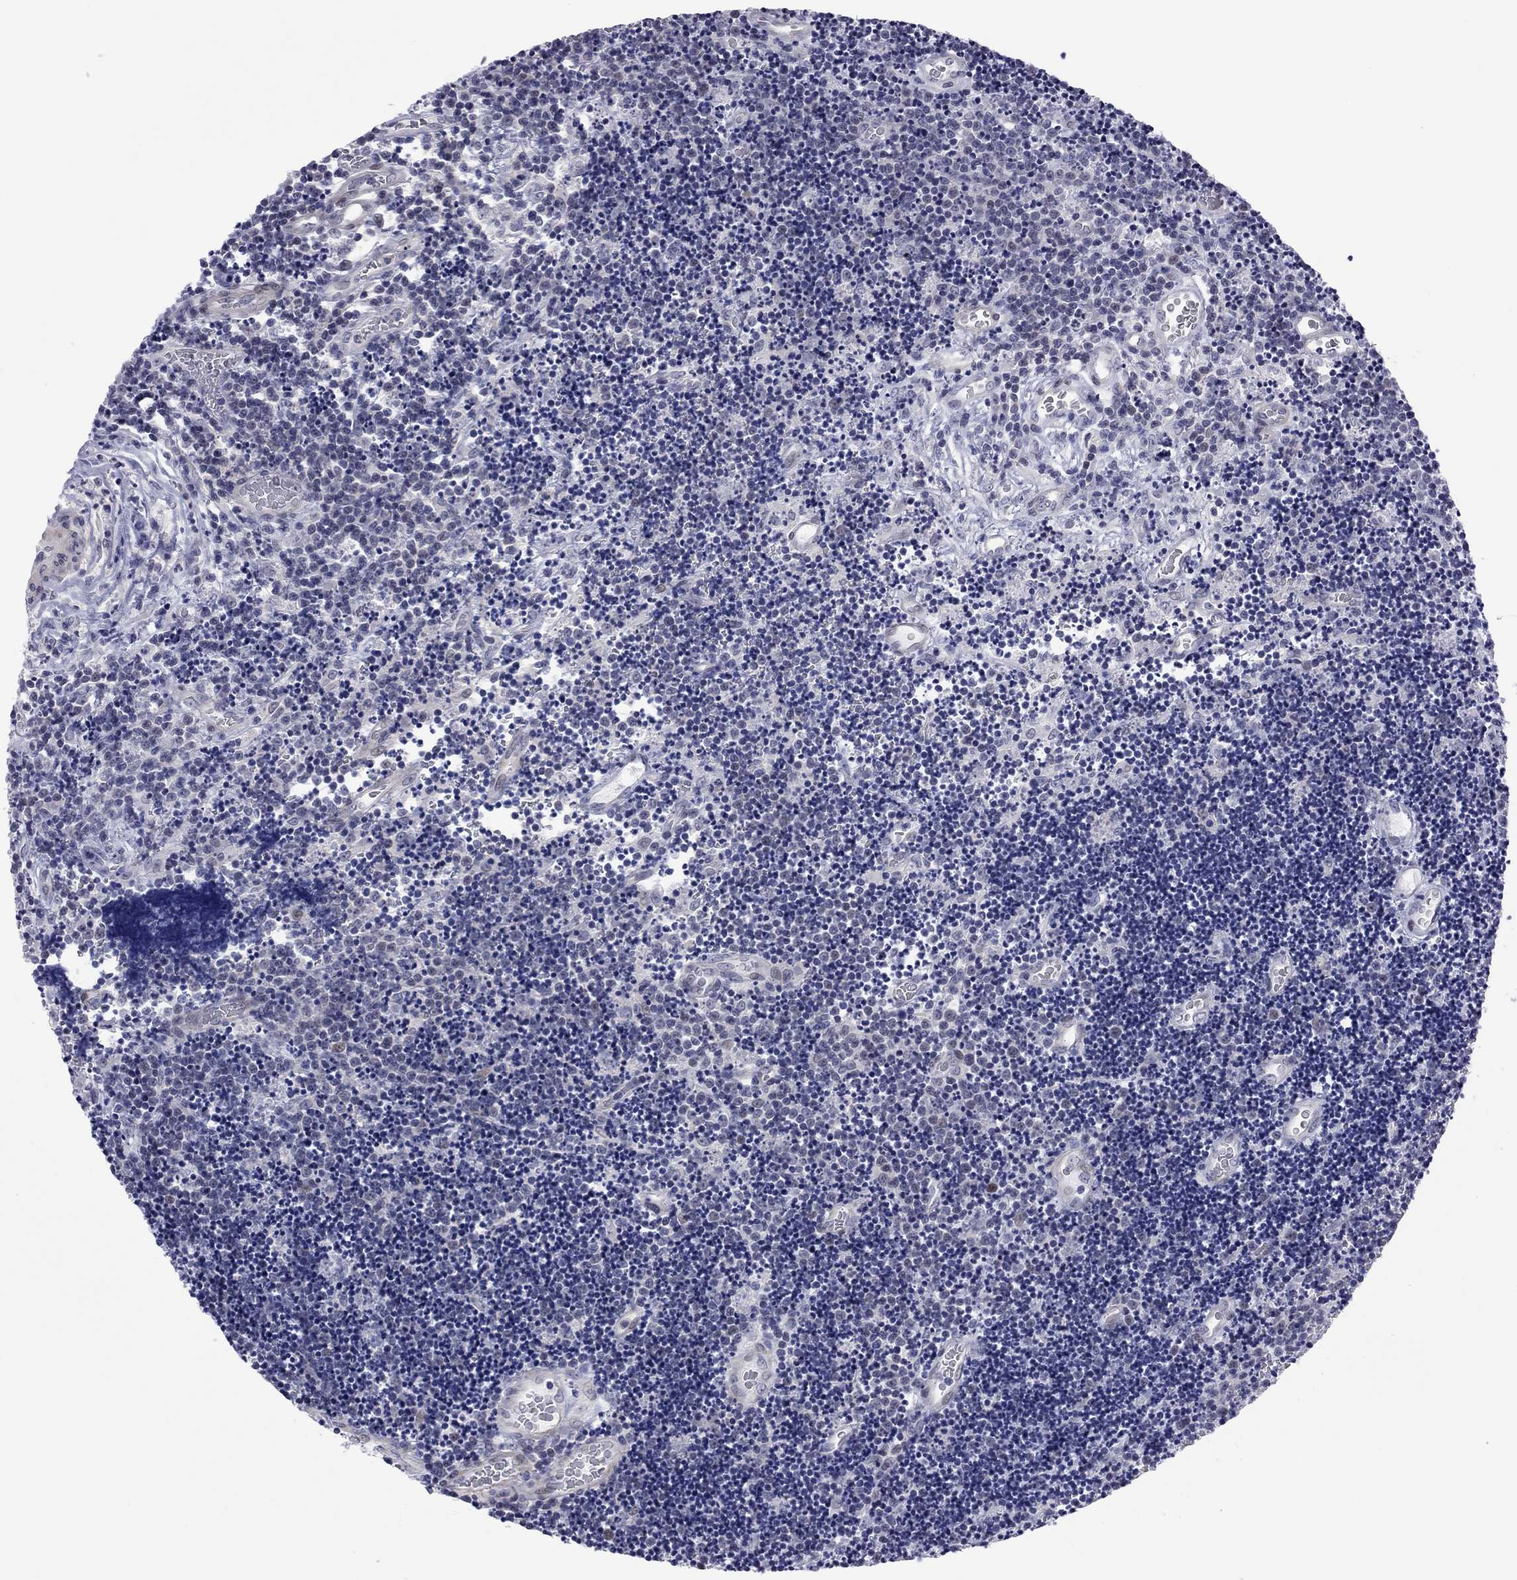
{"staining": {"intensity": "negative", "quantity": "none", "location": "none"}, "tissue": "lymphoma", "cell_type": "Tumor cells", "image_type": "cancer", "snomed": [{"axis": "morphology", "description": "Malignant lymphoma, non-Hodgkin's type, Low grade"}, {"axis": "topography", "description": "Brain"}], "caption": "Photomicrograph shows no significant protein expression in tumor cells of malignant lymphoma, non-Hodgkin's type (low-grade).", "gene": "POU5F2", "patient": {"sex": "female", "age": 66}}